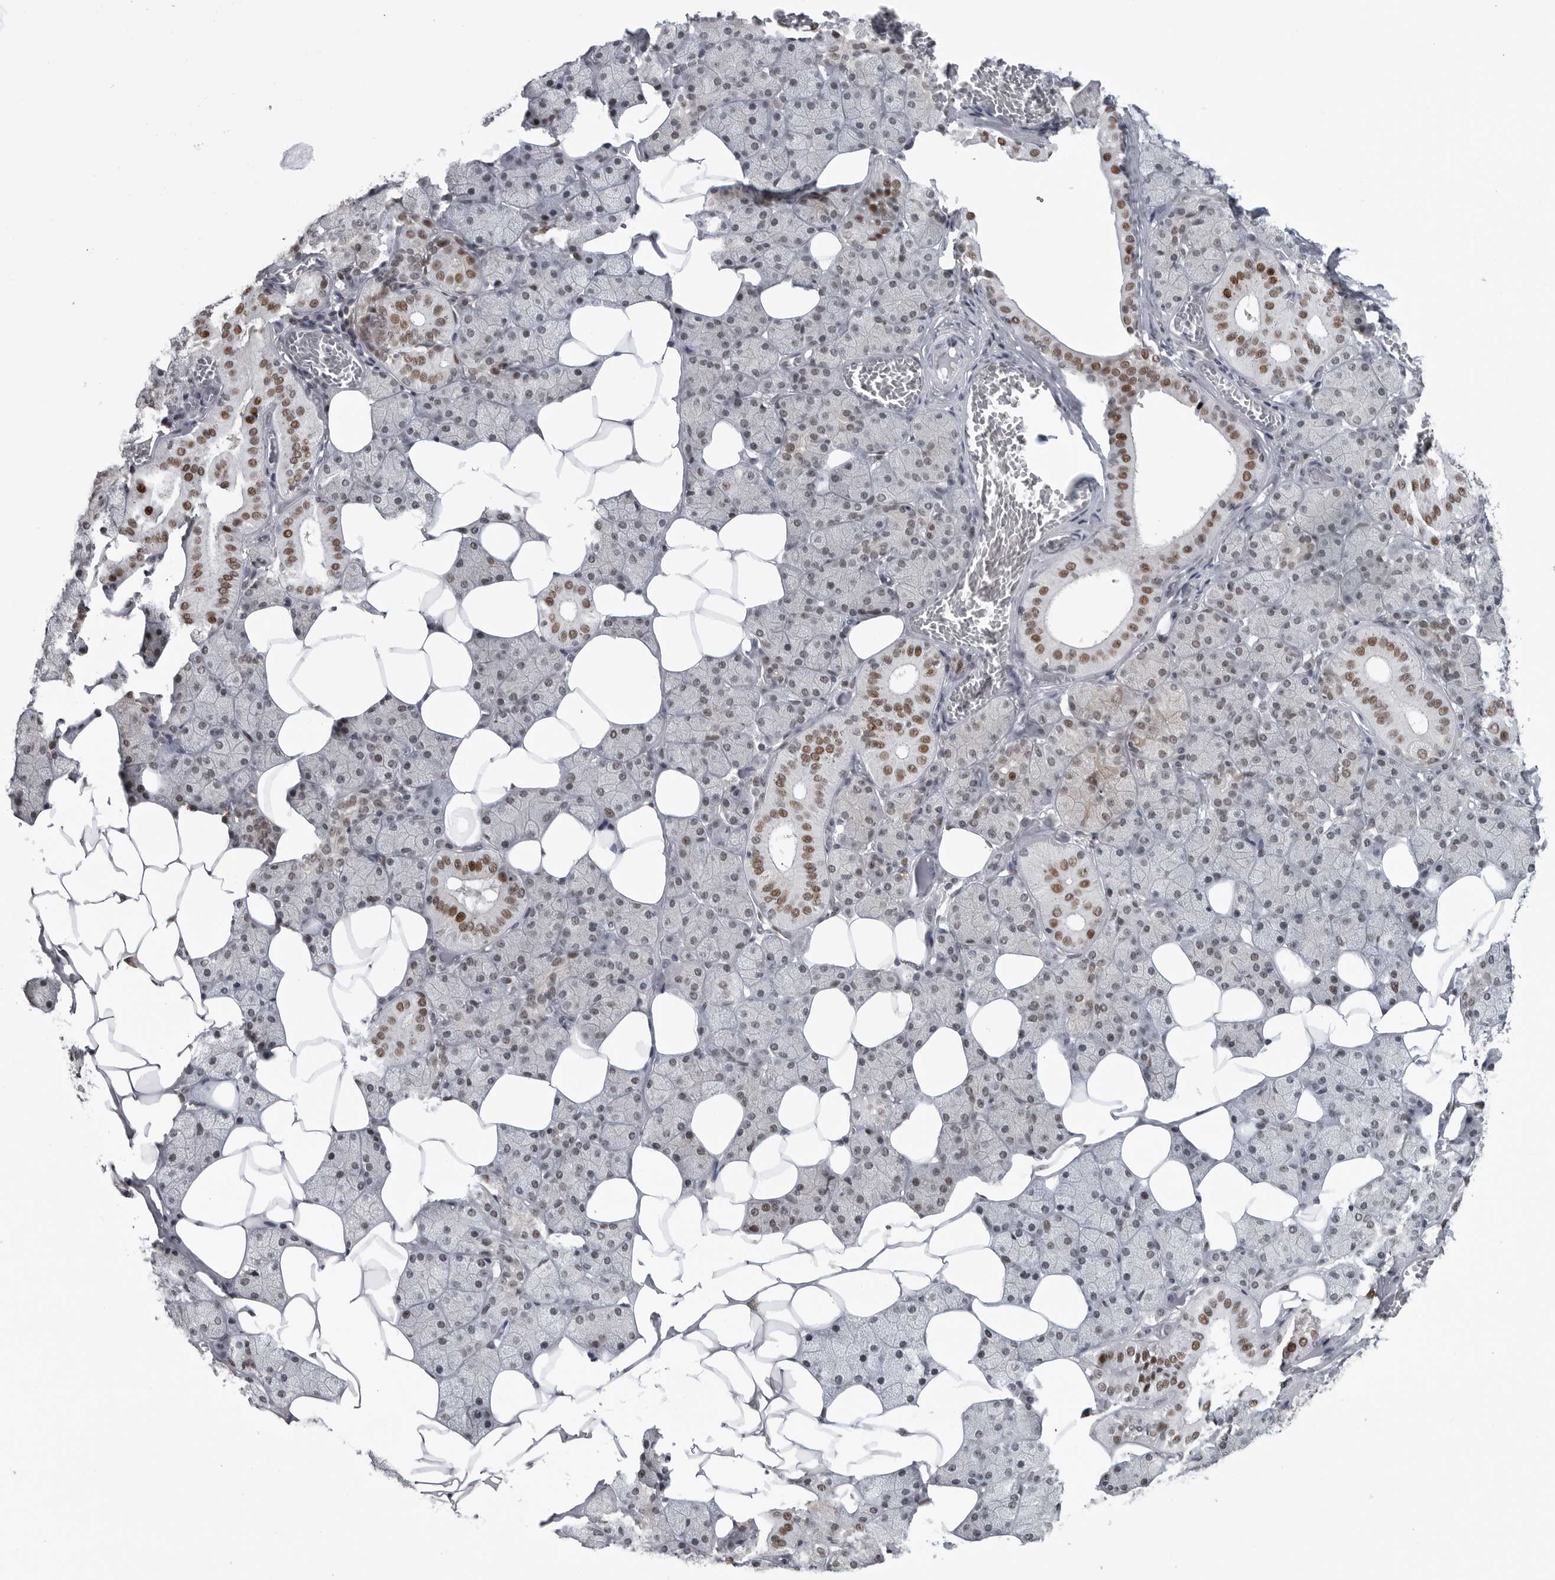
{"staining": {"intensity": "moderate", "quantity": "25%-75%", "location": "nuclear"}, "tissue": "salivary gland", "cell_type": "Glandular cells", "image_type": "normal", "snomed": [{"axis": "morphology", "description": "Normal tissue, NOS"}, {"axis": "topography", "description": "Salivary gland"}], "caption": "Immunohistochemical staining of normal salivary gland reveals medium levels of moderate nuclear positivity in approximately 25%-75% of glandular cells.", "gene": "C8orf58", "patient": {"sex": "female", "age": 33}}